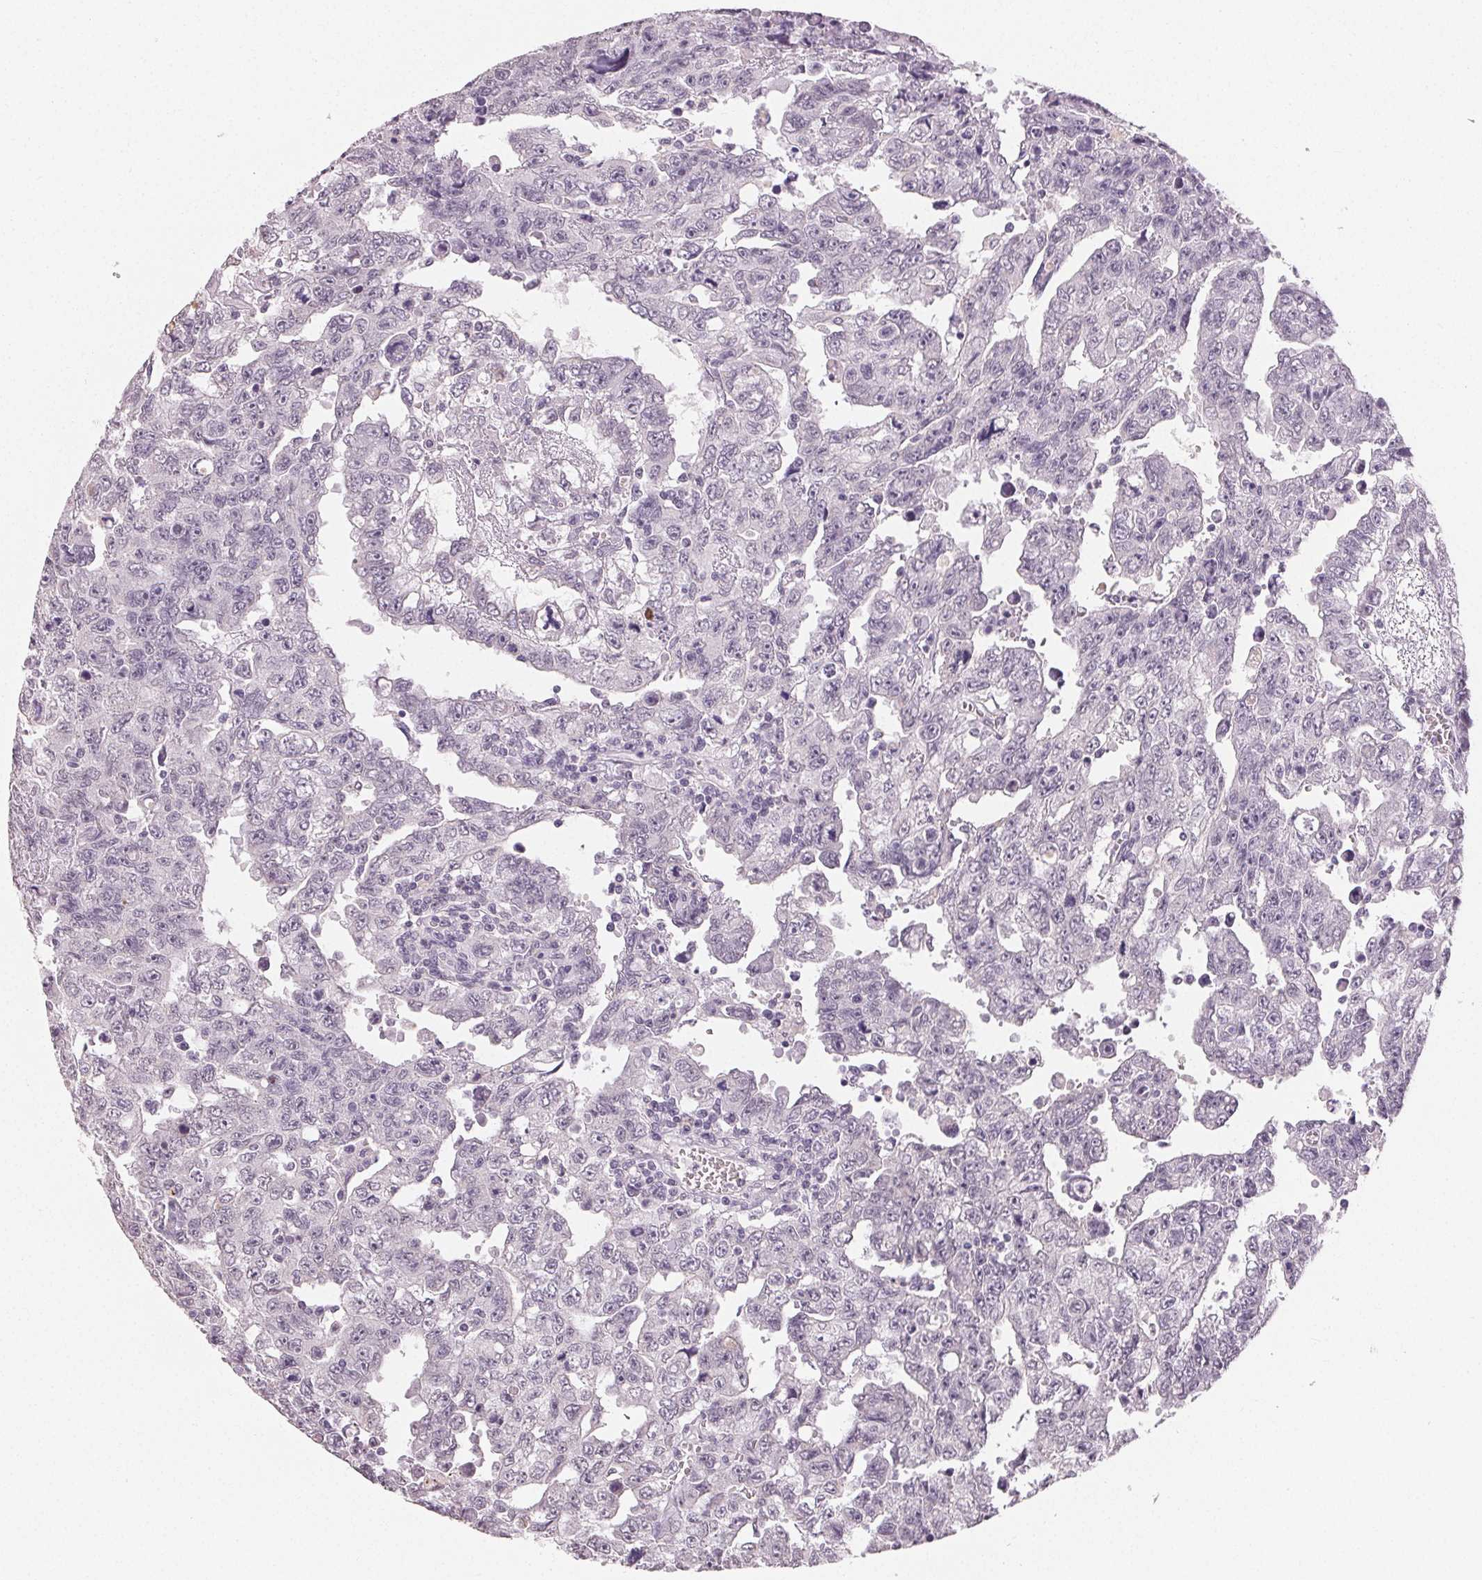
{"staining": {"intensity": "negative", "quantity": "none", "location": "none"}, "tissue": "testis cancer", "cell_type": "Tumor cells", "image_type": "cancer", "snomed": [{"axis": "morphology", "description": "Carcinoma, Embryonal, NOS"}, {"axis": "topography", "description": "Testis"}], "caption": "There is no significant positivity in tumor cells of testis cancer.", "gene": "TMEM174", "patient": {"sex": "male", "age": 24}}